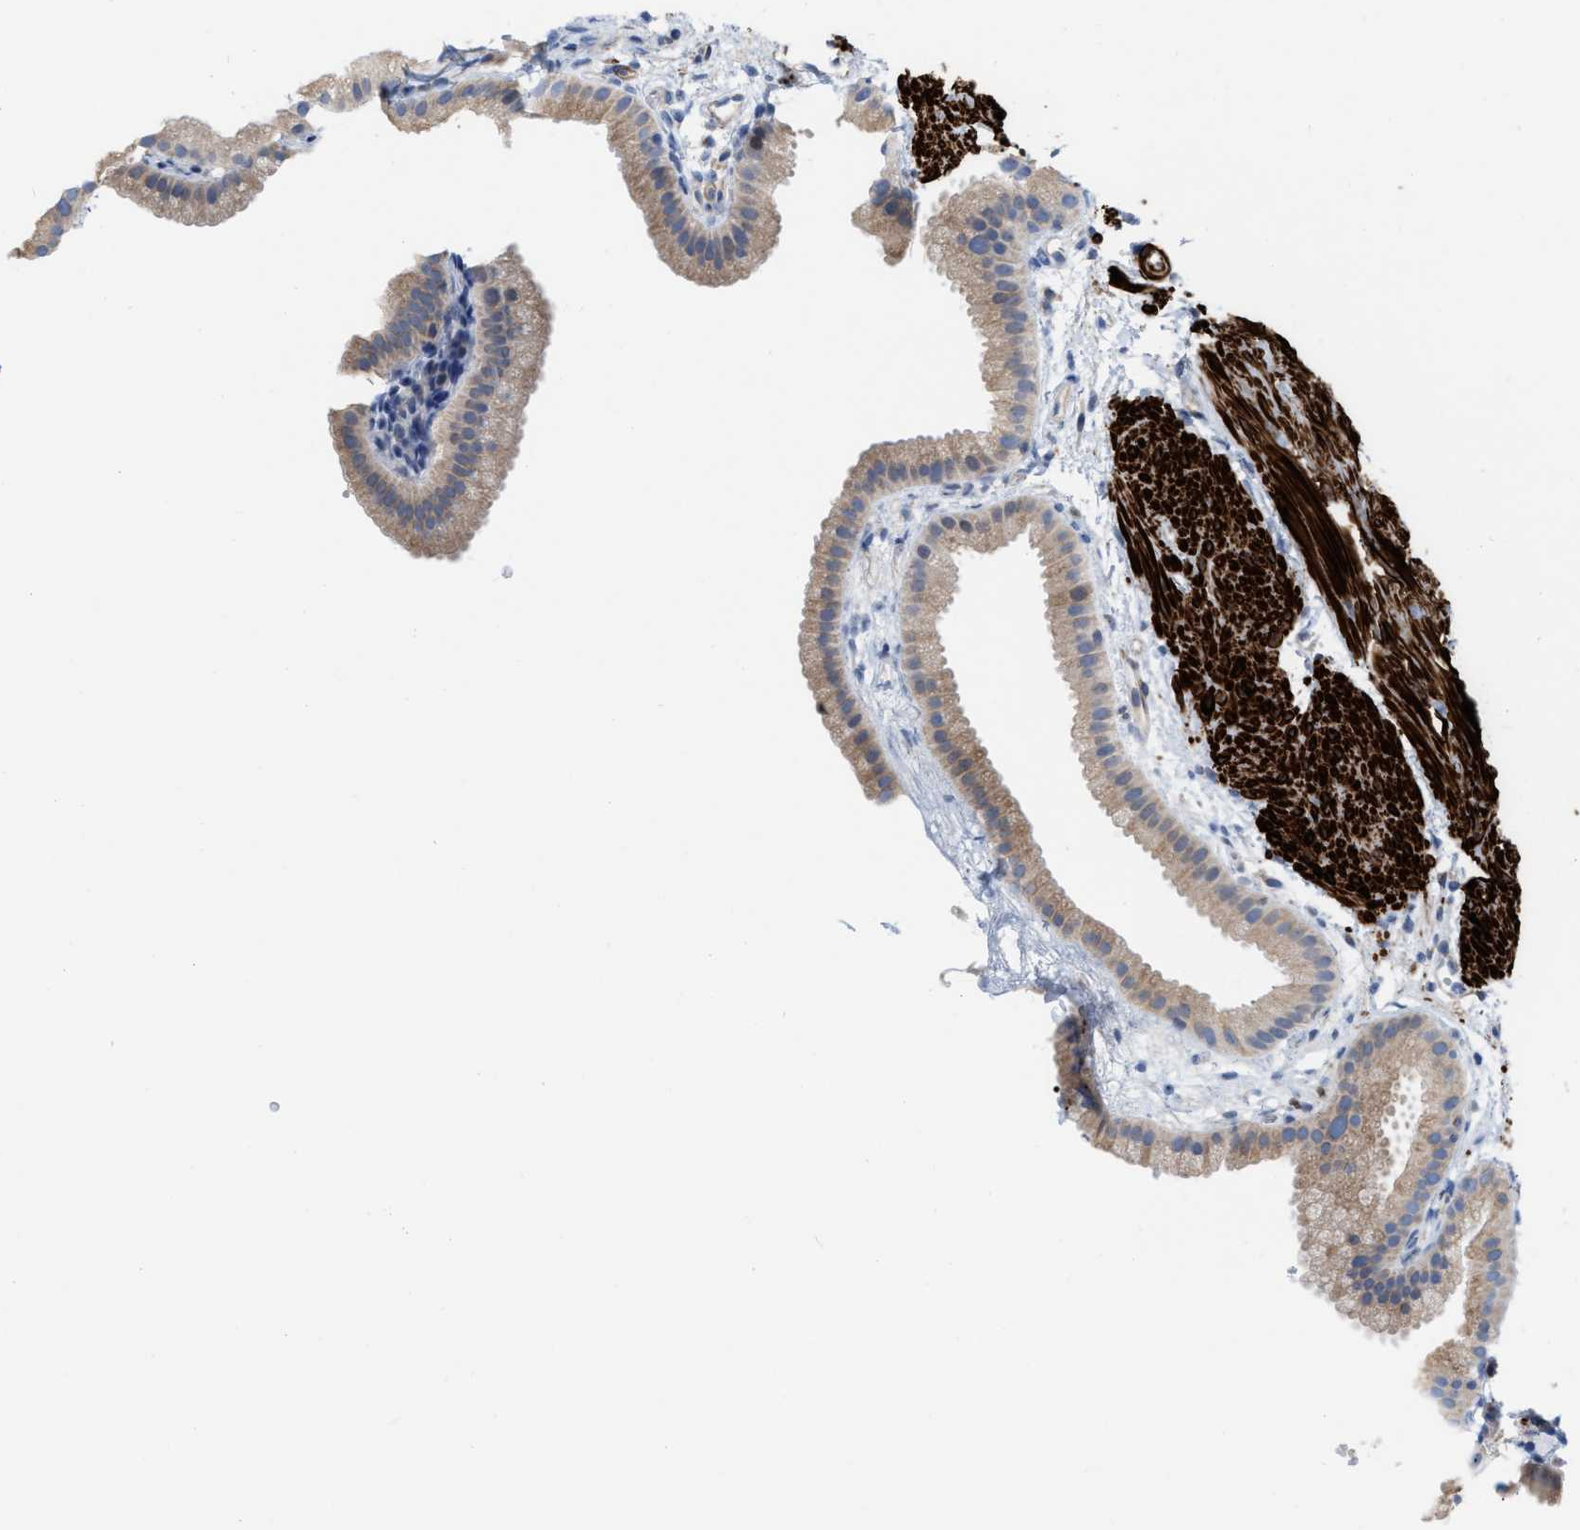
{"staining": {"intensity": "negative", "quantity": "none", "location": "none"}, "tissue": "gallbladder", "cell_type": "Glandular cells", "image_type": "normal", "snomed": [{"axis": "morphology", "description": "Normal tissue, NOS"}, {"axis": "topography", "description": "Gallbladder"}], "caption": "High power microscopy histopathology image of an immunohistochemistry photomicrograph of benign gallbladder, revealing no significant expression in glandular cells. Nuclei are stained in blue.", "gene": "TAGLN", "patient": {"sex": "female", "age": 64}}